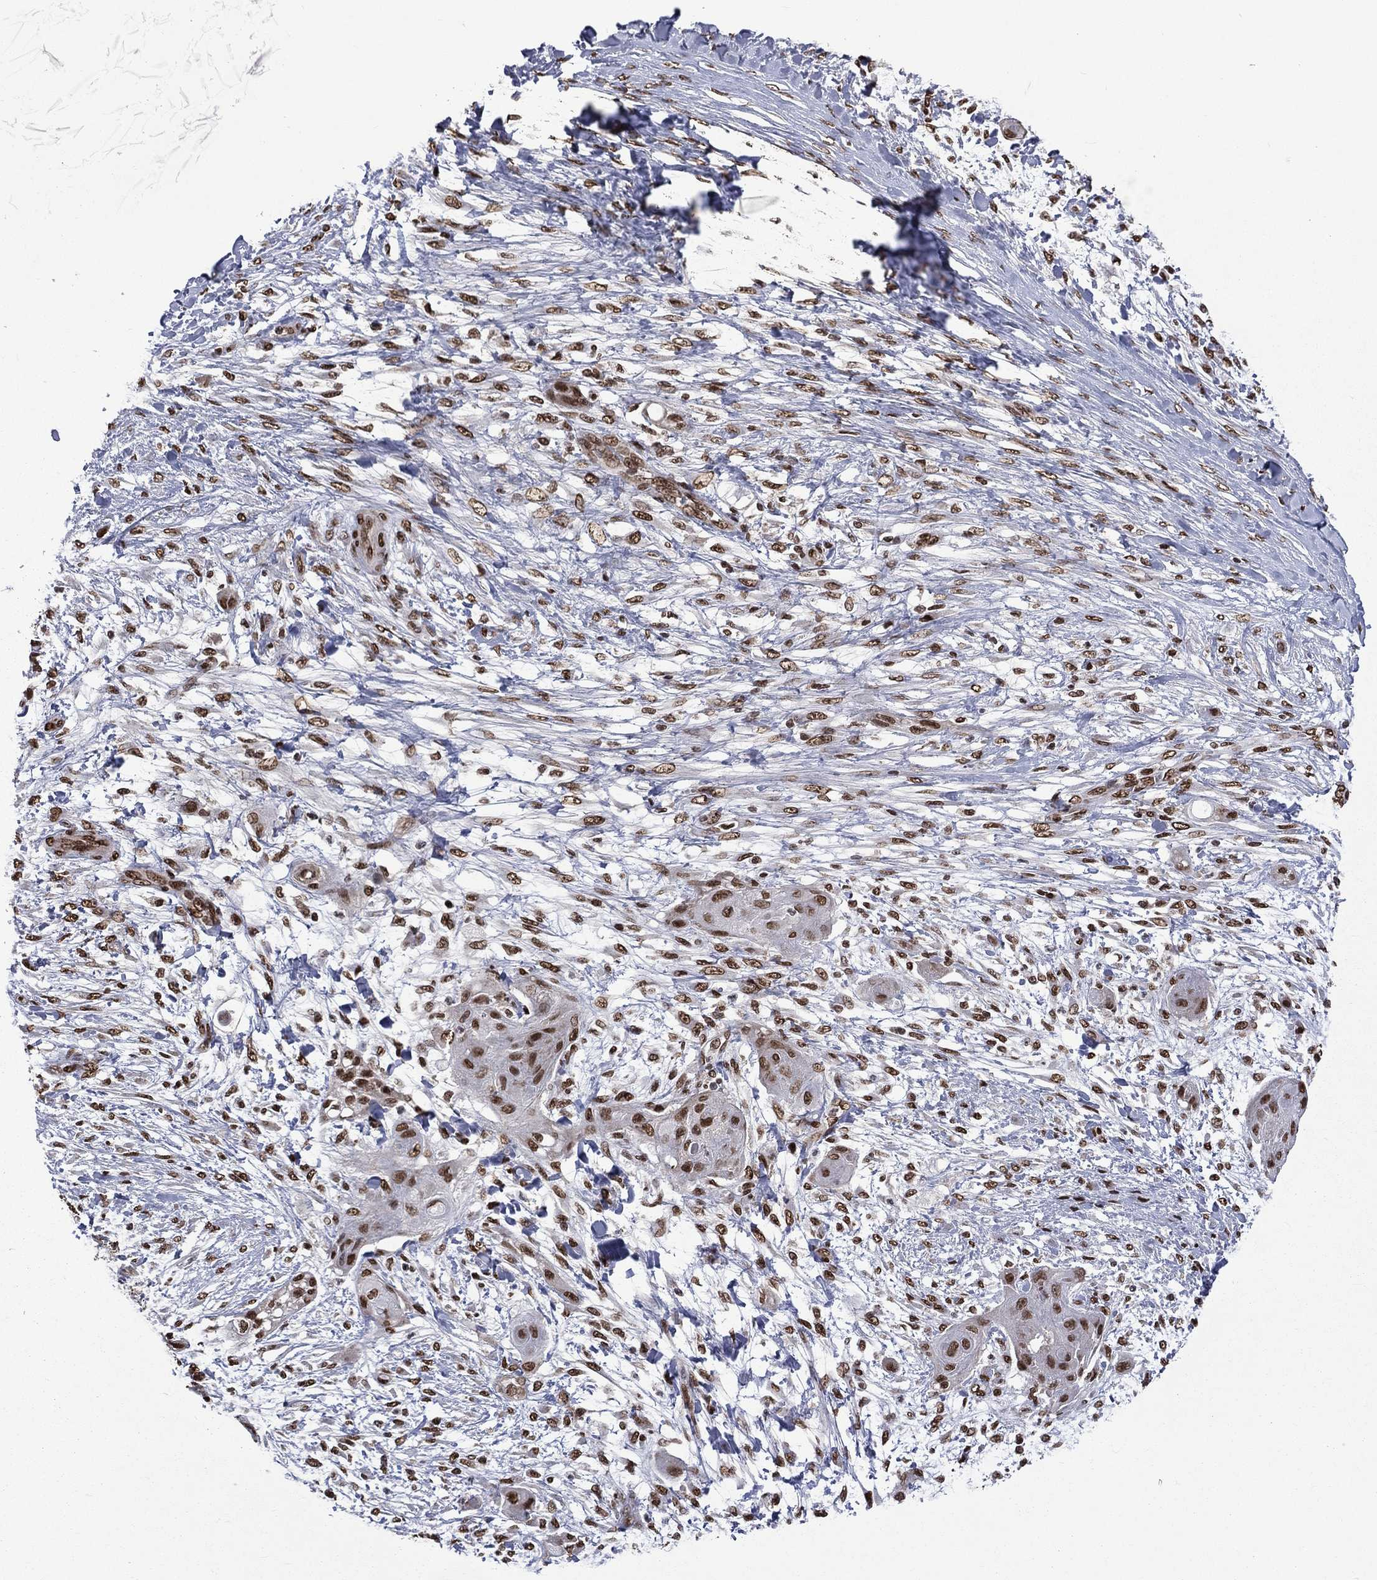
{"staining": {"intensity": "strong", "quantity": ">75%", "location": "nuclear"}, "tissue": "skin cancer", "cell_type": "Tumor cells", "image_type": "cancer", "snomed": [{"axis": "morphology", "description": "Squamous cell carcinoma, NOS"}, {"axis": "topography", "description": "Skin"}], "caption": "Immunohistochemical staining of skin squamous cell carcinoma exhibits high levels of strong nuclear protein positivity in about >75% of tumor cells.", "gene": "C5orf24", "patient": {"sex": "male", "age": 62}}